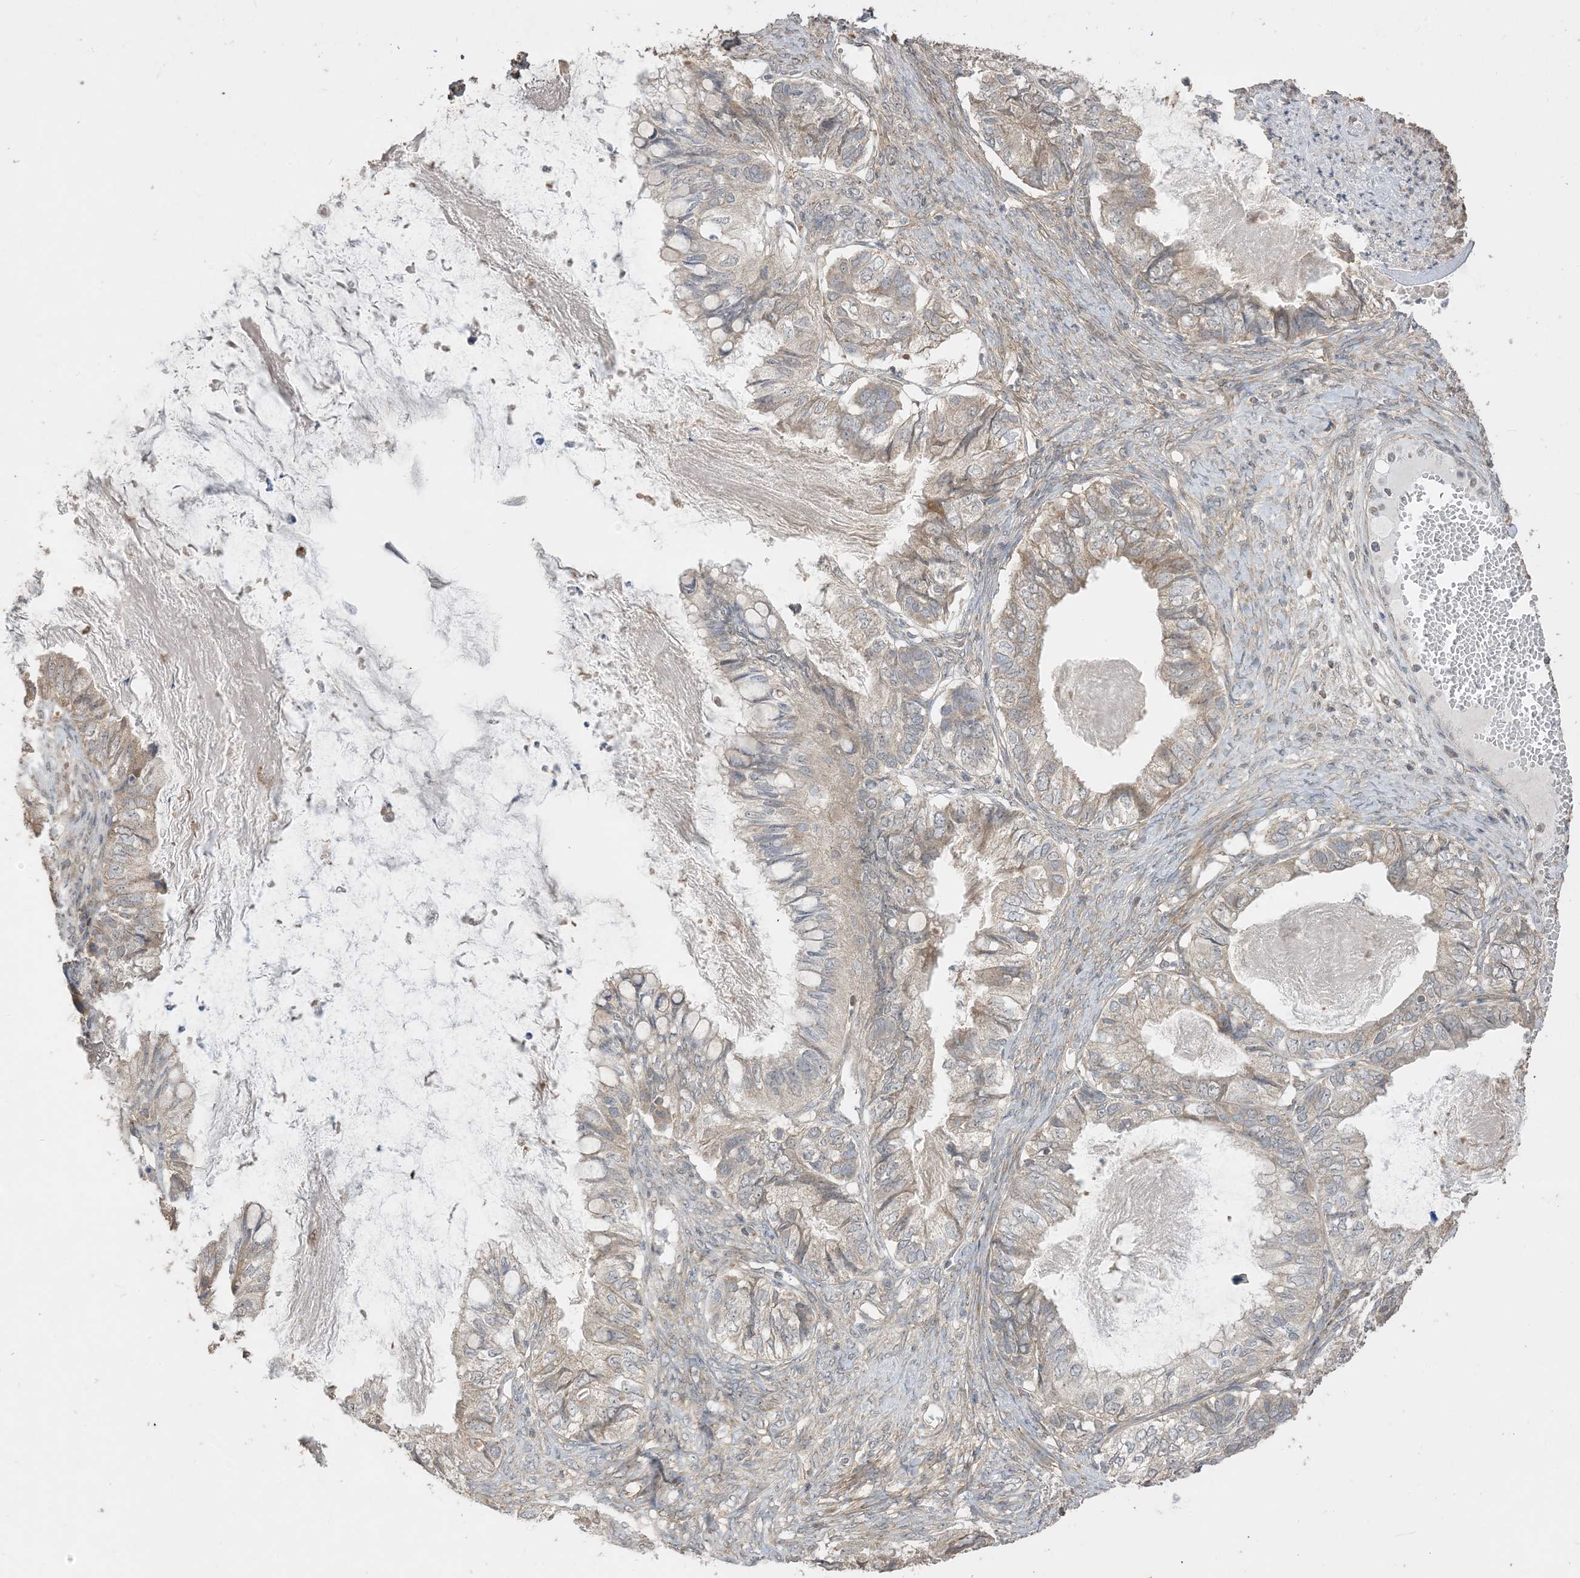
{"staining": {"intensity": "moderate", "quantity": ">75%", "location": "cytoplasmic/membranous"}, "tissue": "ovarian cancer", "cell_type": "Tumor cells", "image_type": "cancer", "snomed": [{"axis": "morphology", "description": "Cystadenocarcinoma, mucinous, NOS"}, {"axis": "topography", "description": "Ovary"}], "caption": "Moderate cytoplasmic/membranous protein expression is identified in about >75% of tumor cells in mucinous cystadenocarcinoma (ovarian). The protein is stained brown, and the nuclei are stained in blue (DAB IHC with brightfield microscopy, high magnification).", "gene": "SIRT3", "patient": {"sex": "female", "age": 80}}